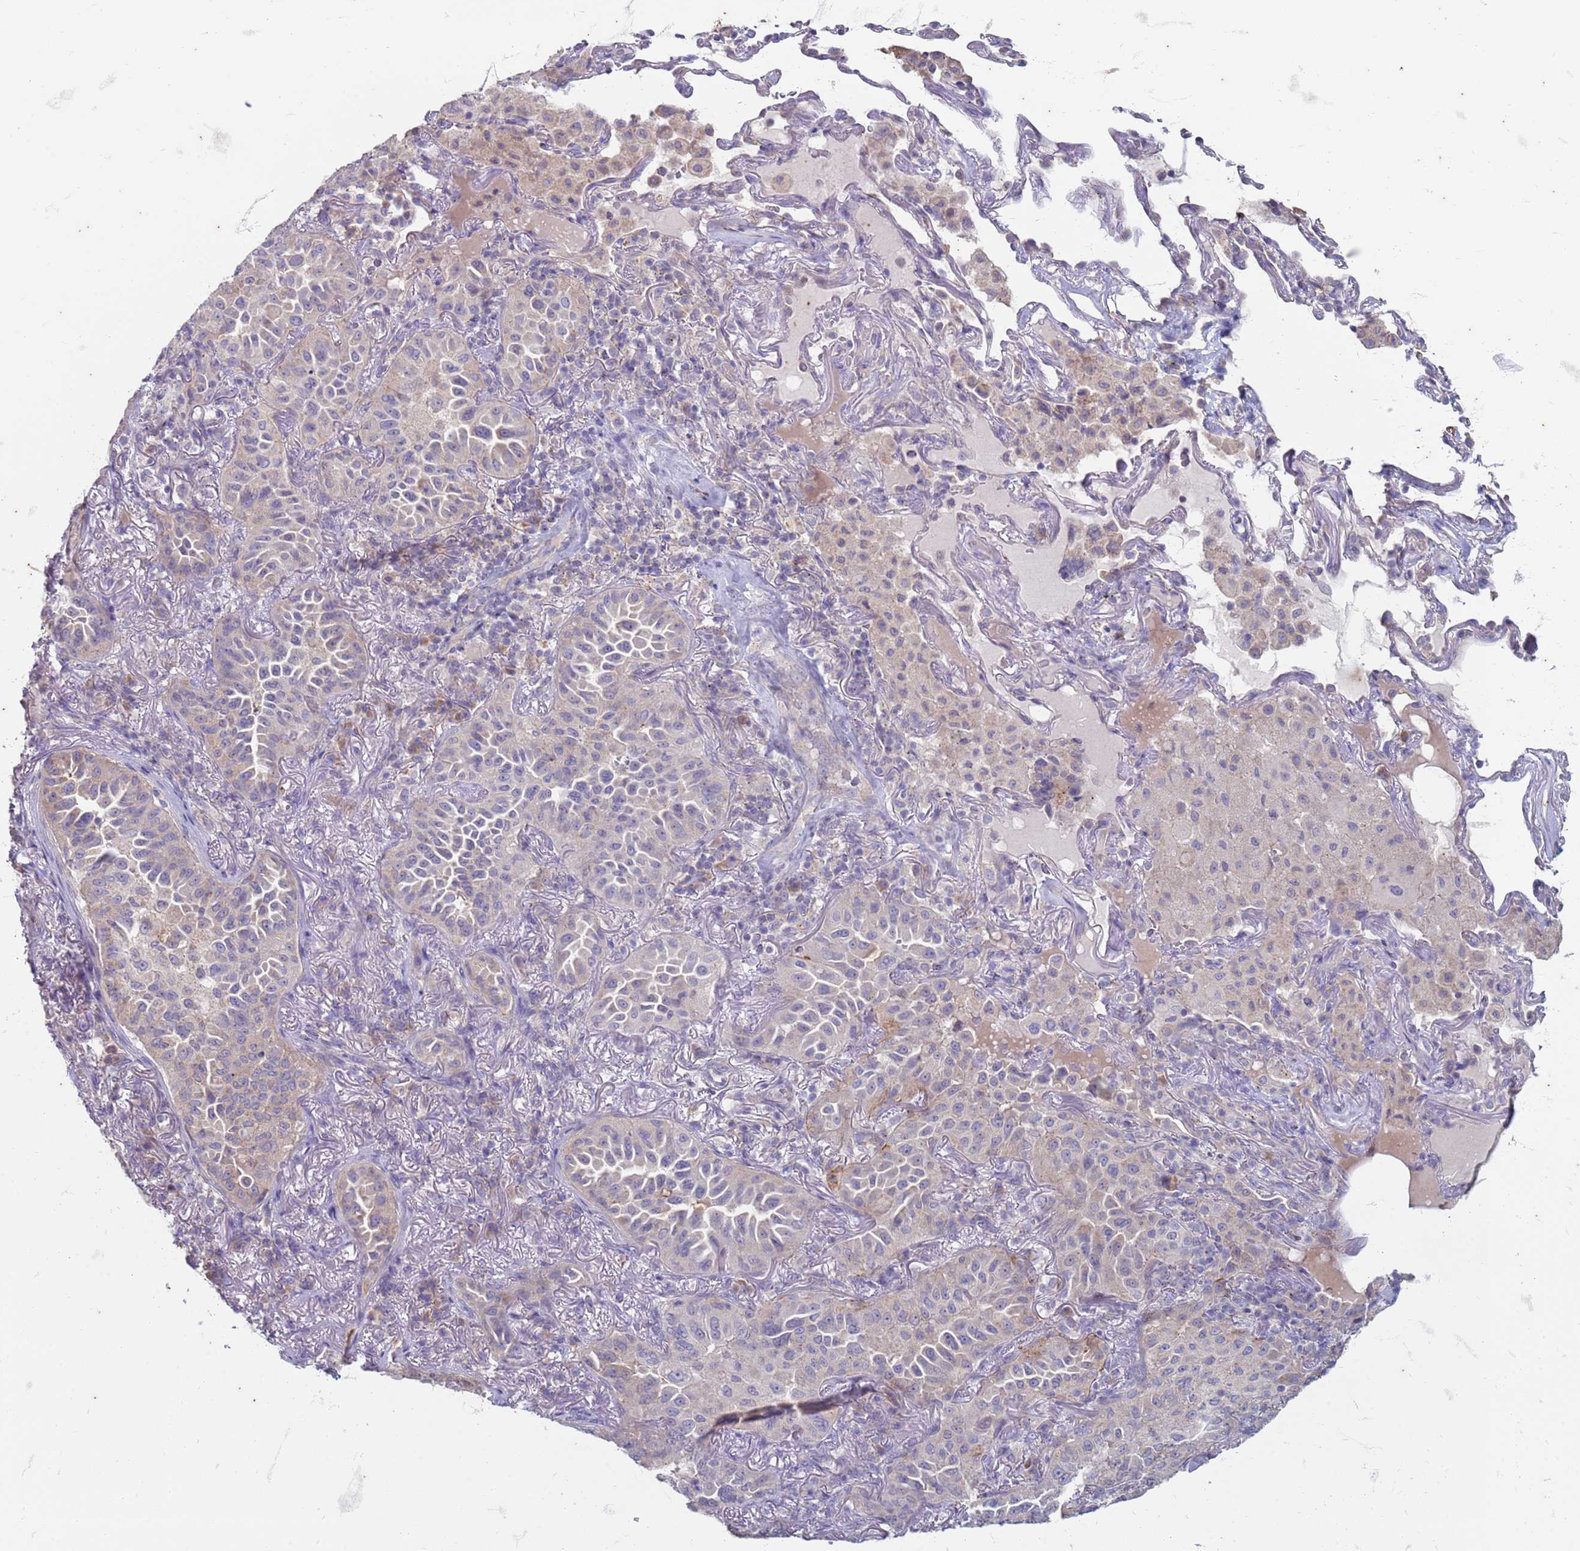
{"staining": {"intensity": "negative", "quantity": "none", "location": "none"}, "tissue": "lung cancer", "cell_type": "Tumor cells", "image_type": "cancer", "snomed": [{"axis": "morphology", "description": "Adenocarcinoma, NOS"}, {"axis": "topography", "description": "Lung"}], "caption": "High magnification brightfield microscopy of lung cancer (adenocarcinoma) stained with DAB (brown) and counterstained with hematoxylin (blue): tumor cells show no significant expression.", "gene": "SUCO", "patient": {"sex": "female", "age": 69}}